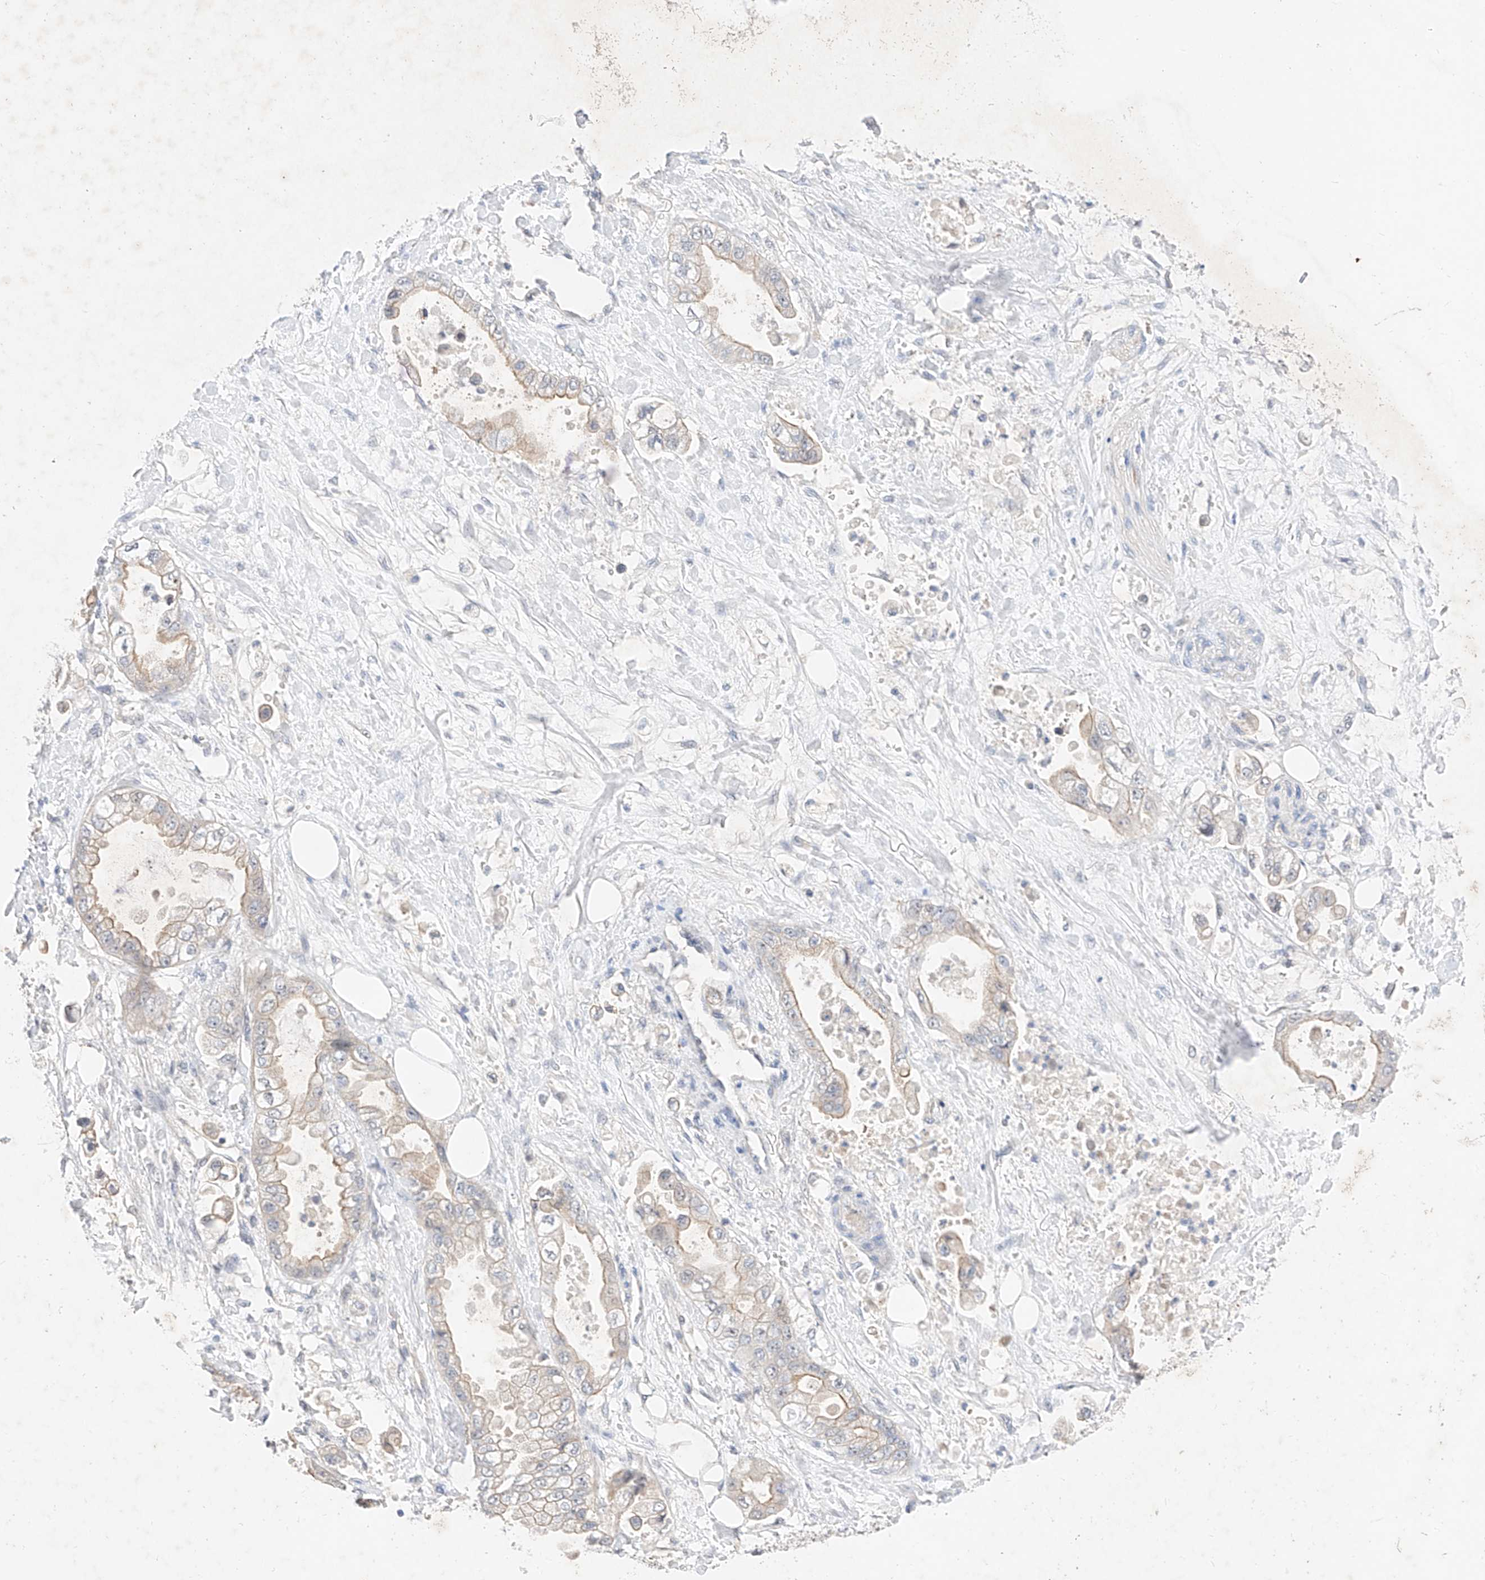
{"staining": {"intensity": "moderate", "quantity": "<25%", "location": "cytoplasmic/membranous"}, "tissue": "stomach cancer", "cell_type": "Tumor cells", "image_type": "cancer", "snomed": [{"axis": "morphology", "description": "Adenocarcinoma, NOS"}, {"axis": "topography", "description": "Stomach"}], "caption": "The micrograph reveals staining of stomach cancer, revealing moderate cytoplasmic/membranous protein staining (brown color) within tumor cells.", "gene": "IL22RA2", "patient": {"sex": "male", "age": 62}}